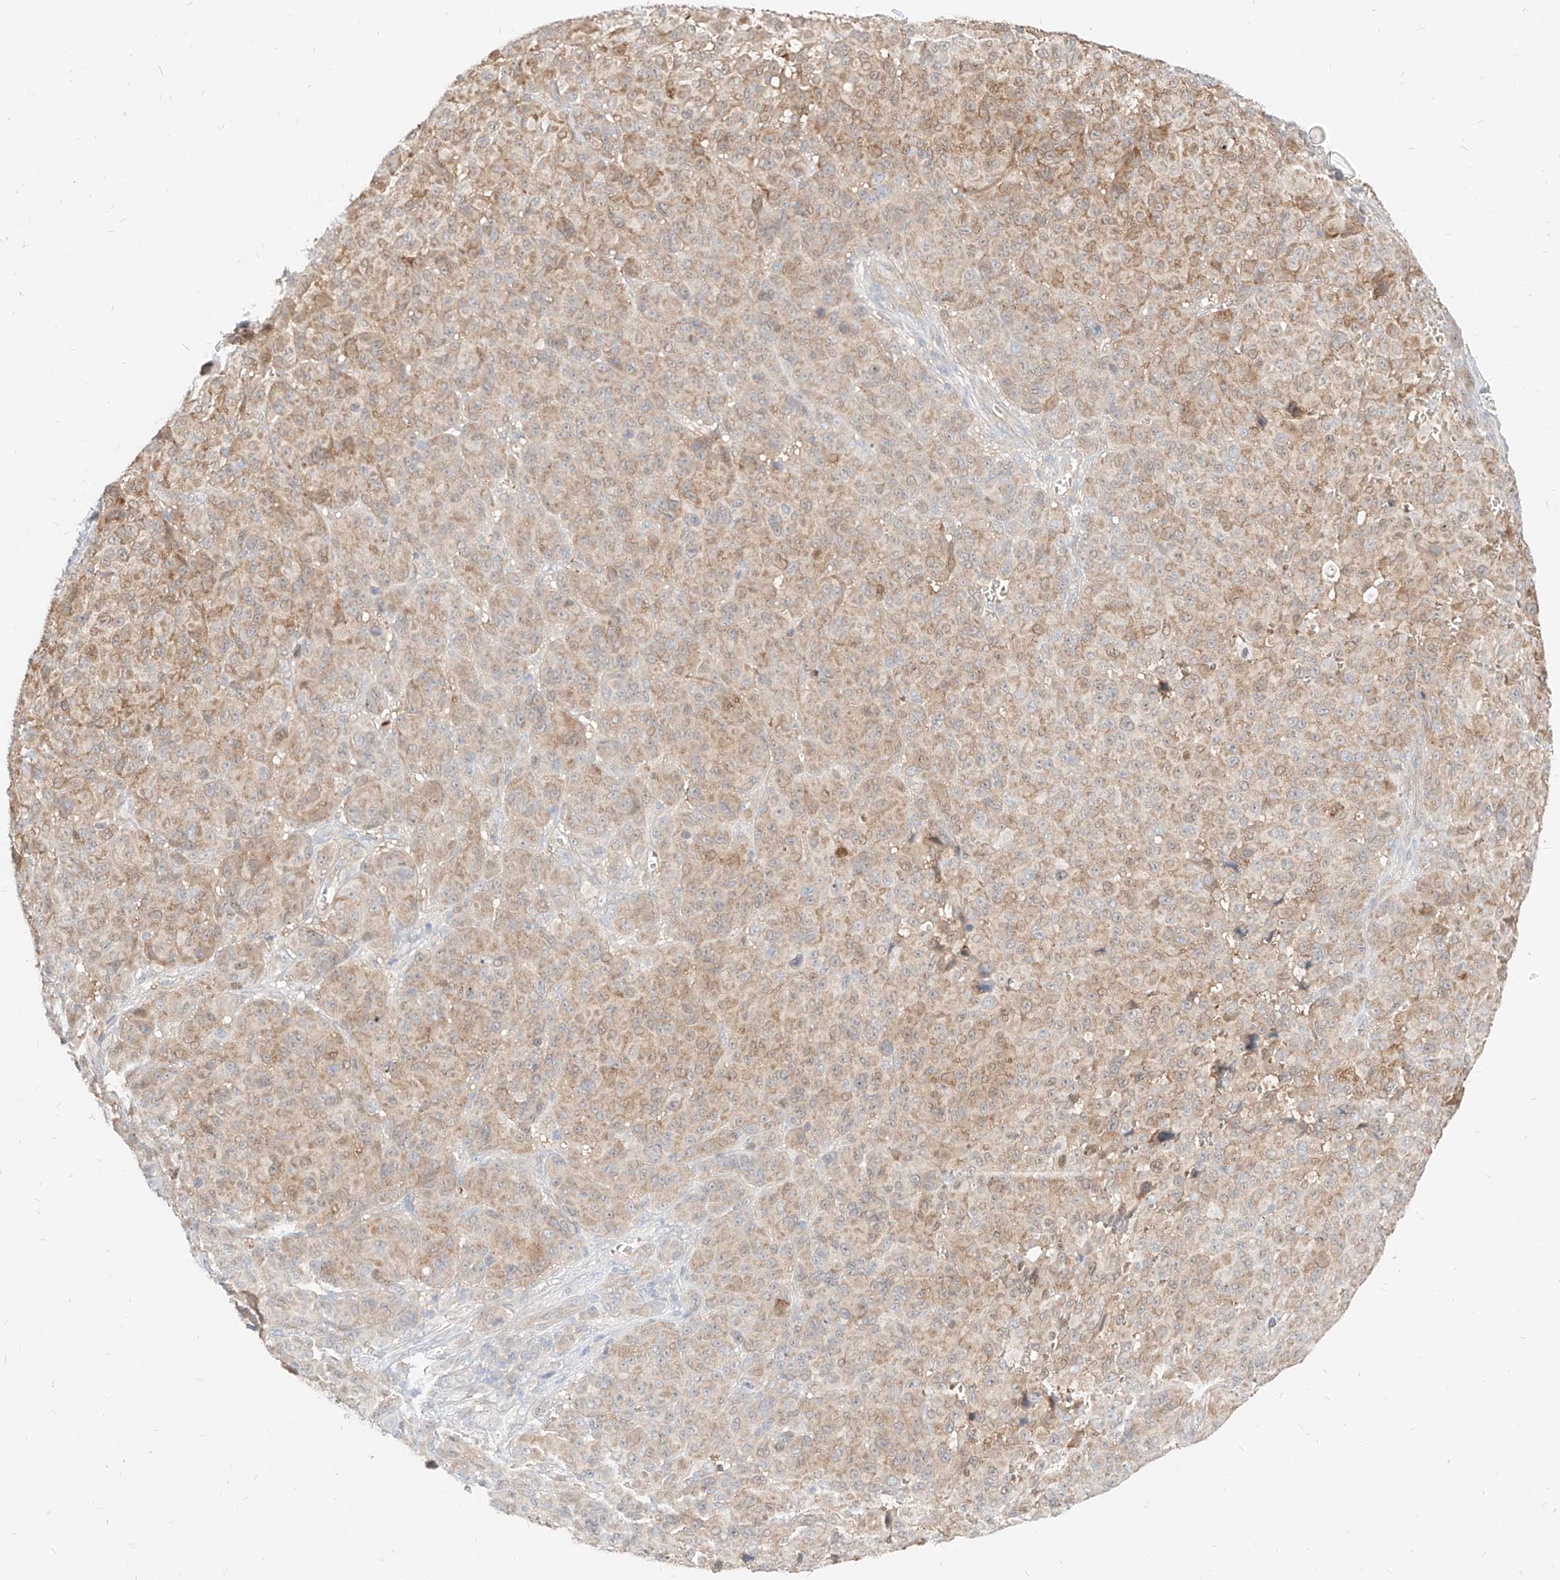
{"staining": {"intensity": "weak", "quantity": ">75%", "location": "cytoplasmic/membranous"}, "tissue": "melanoma", "cell_type": "Tumor cells", "image_type": "cancer", "snomed": [{"axis": "morphology", "description": "Malignant melanoma, NOS"}, {"axis": "topography", "description": "Skin"}], "caption": "A low amount of weak cytoplasmic/membranous staining is appreciated in approximately >75% of tumor cells in melanoma tissue. The staining was performed using DAB to visualize the protein expression in brown, while the nuclei were stained in blue with hematoxylin (Magnification: 20x).", "gene": "TSNAX", "patient": {"sex": "male", "age": 73}}